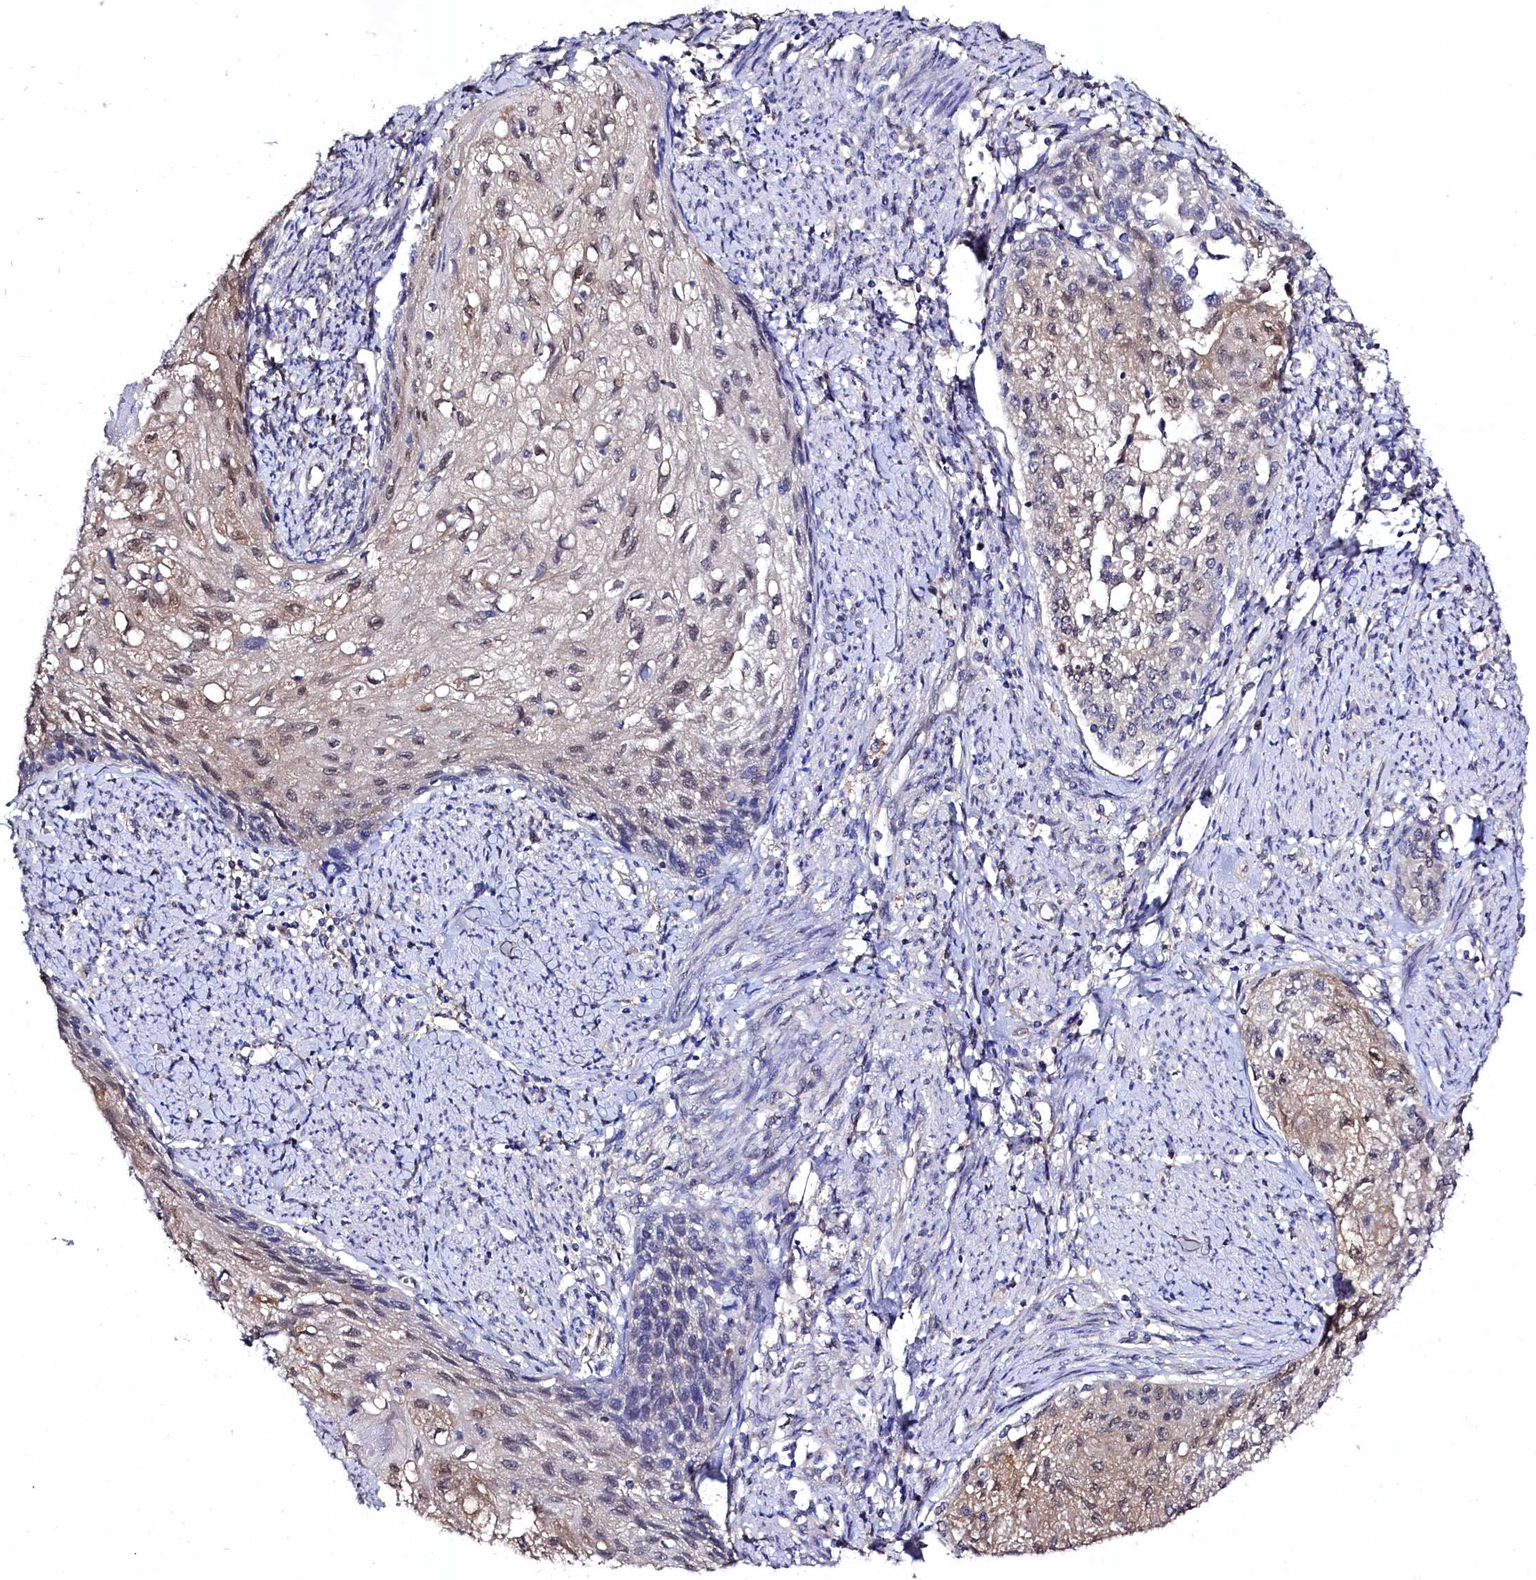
{"staining": {"intensity": "weak", "quantity": "<25%", "location": "cytoplasmic/membranous"}, "tissue": "cervical cancer", "cell_type": "Tumor cells", "image_type": "cancer", "snomed": [{"axis": "morphology", "description": "Squamous cell carcinoma, NOS"}, {"axis": "topography", "description": "Cervix"}], "caption": "Tumor cells show no significant protein staining in cervical squamous cell carcinoma.", "gene": "C11orf54", "patient": {"sex": "female", "age": 67}}